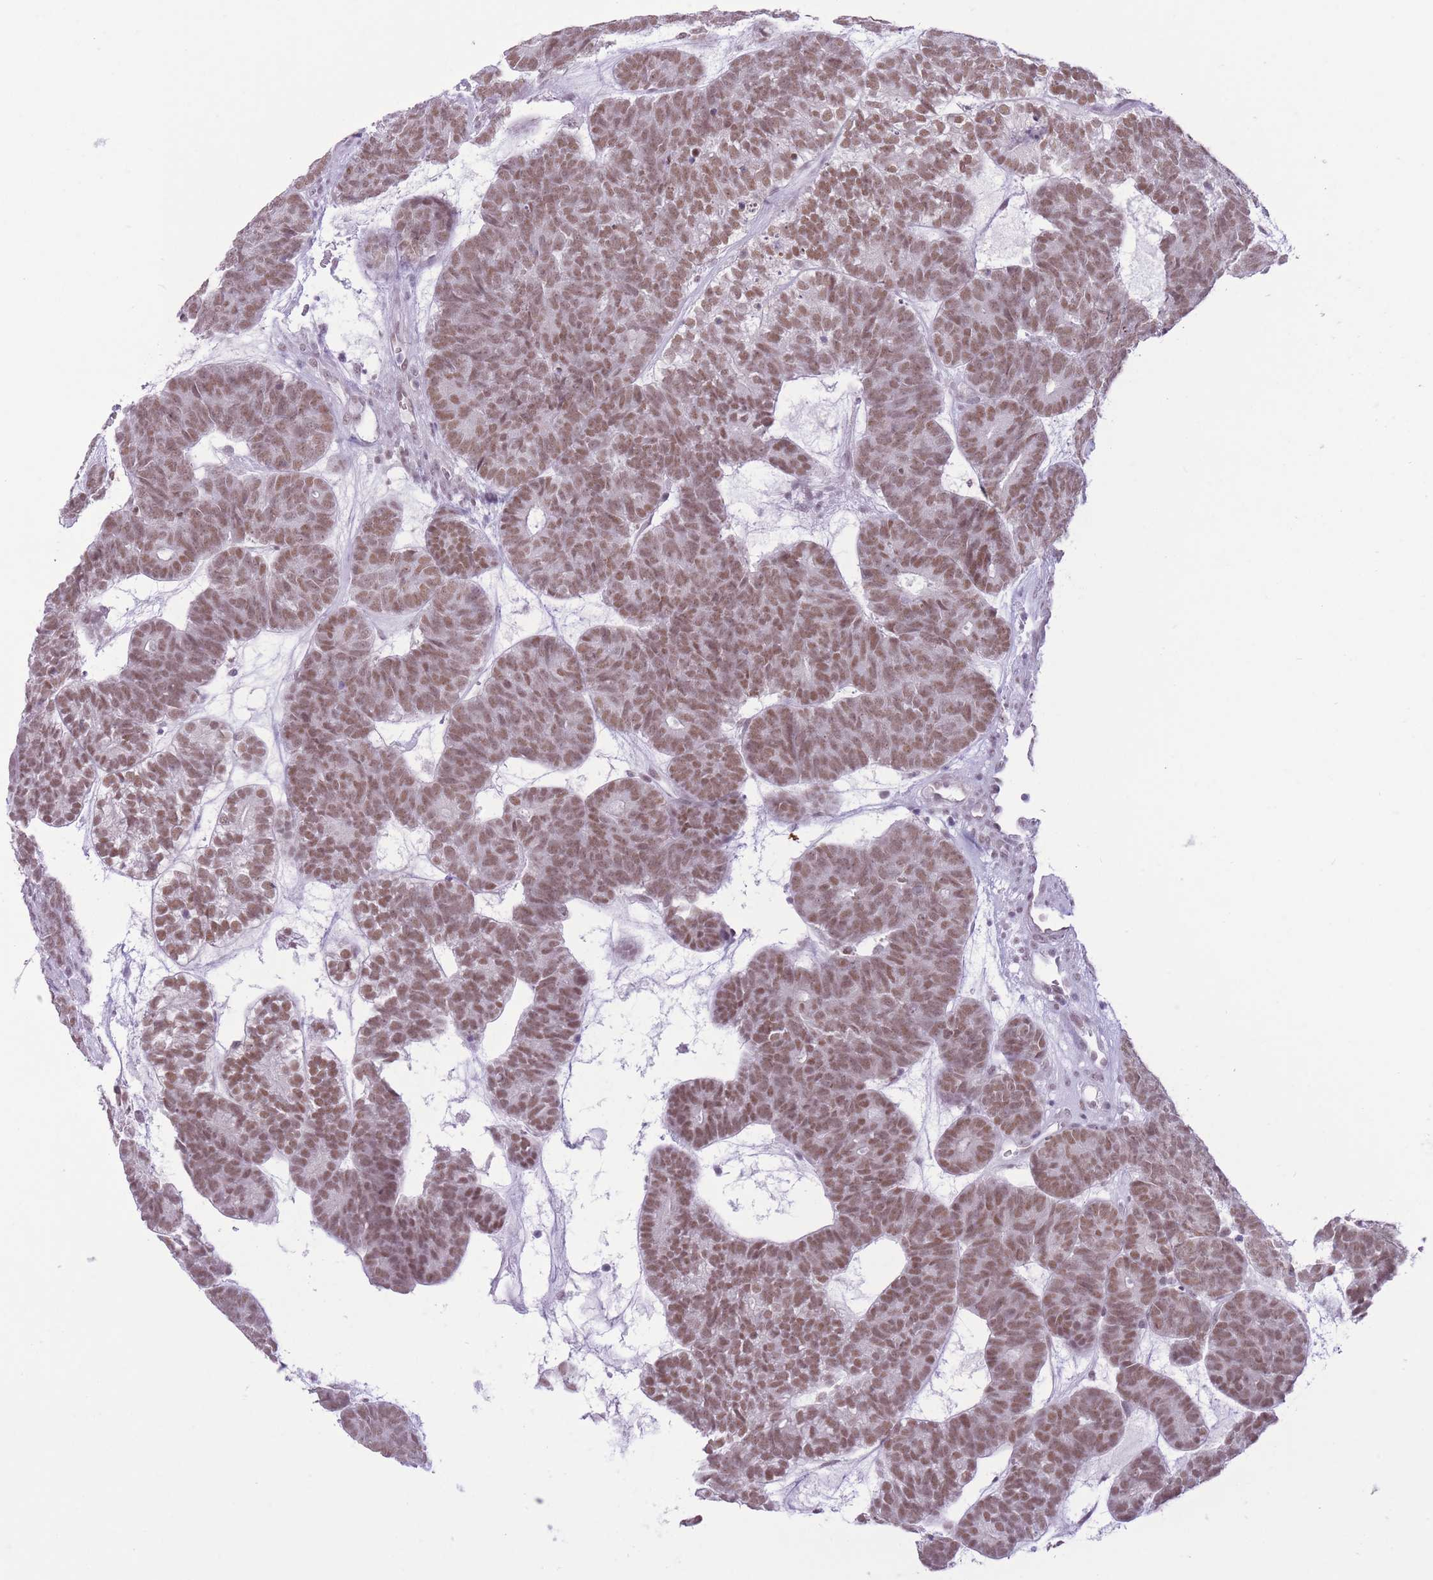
{"staining": {"intensity": "moderate", "quantity": ">75%", "location": "nuclear"}, "tissue": "head and neck cancer", "cell_type": "Tumor cells", "image_type": "cancer", "snomed": [{"axis": "morphology", "description": "Adenocarcinoma, NOS"}, {"axis": "topography", "description": "Head-Neck"}], "caption": "Brown immunohistochemical staining in adenocarcinoma (head and neck) displays moderate nuclear expression in approximately >75% of tumor cells. (DAB IHC with brightfield microscopy, high magnification).", "gene": "ZBED5", "patient": {"sex": "female", "age": 81}}